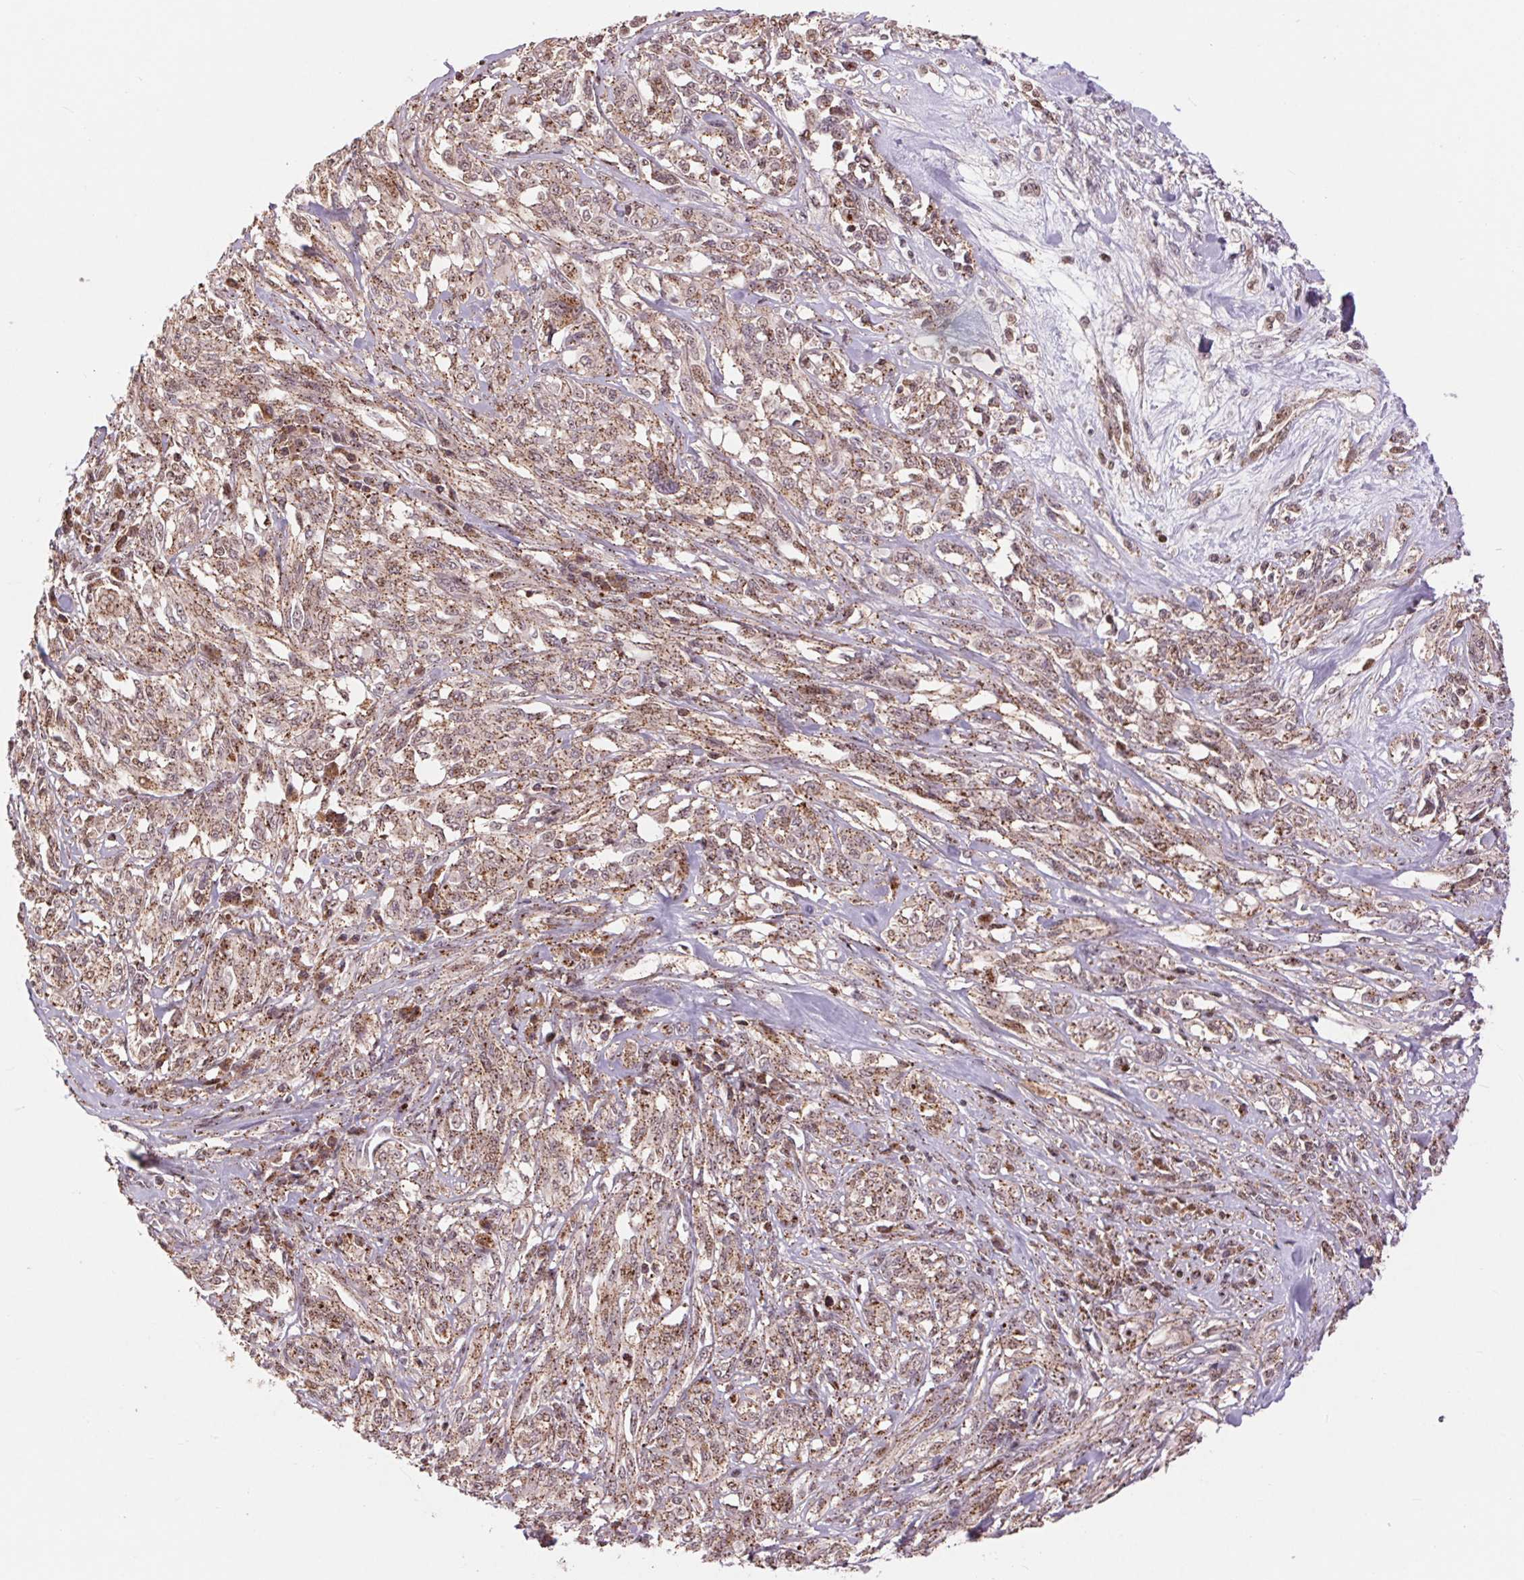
{"staining": {"intensity": "moderate", "quantity": ">75%", "location": "cytoplasmic/membranous"}, "tissue": "melanoma", "cell_type": "Tumor cells", "image_type": "cancer", "snomed": [{"axis": "morphology", "description": "Malignant melanoma, NOS"}, {"axis": "topography", "description": "Skin"}], "caption": "Protein expression analysis of human melanoma reveals moderate cytoplasmic/membranous staining in approximately >75% of tumor cells.", "gene": "CHMP4B", "patient": {"sex": "female", "age": 91}}